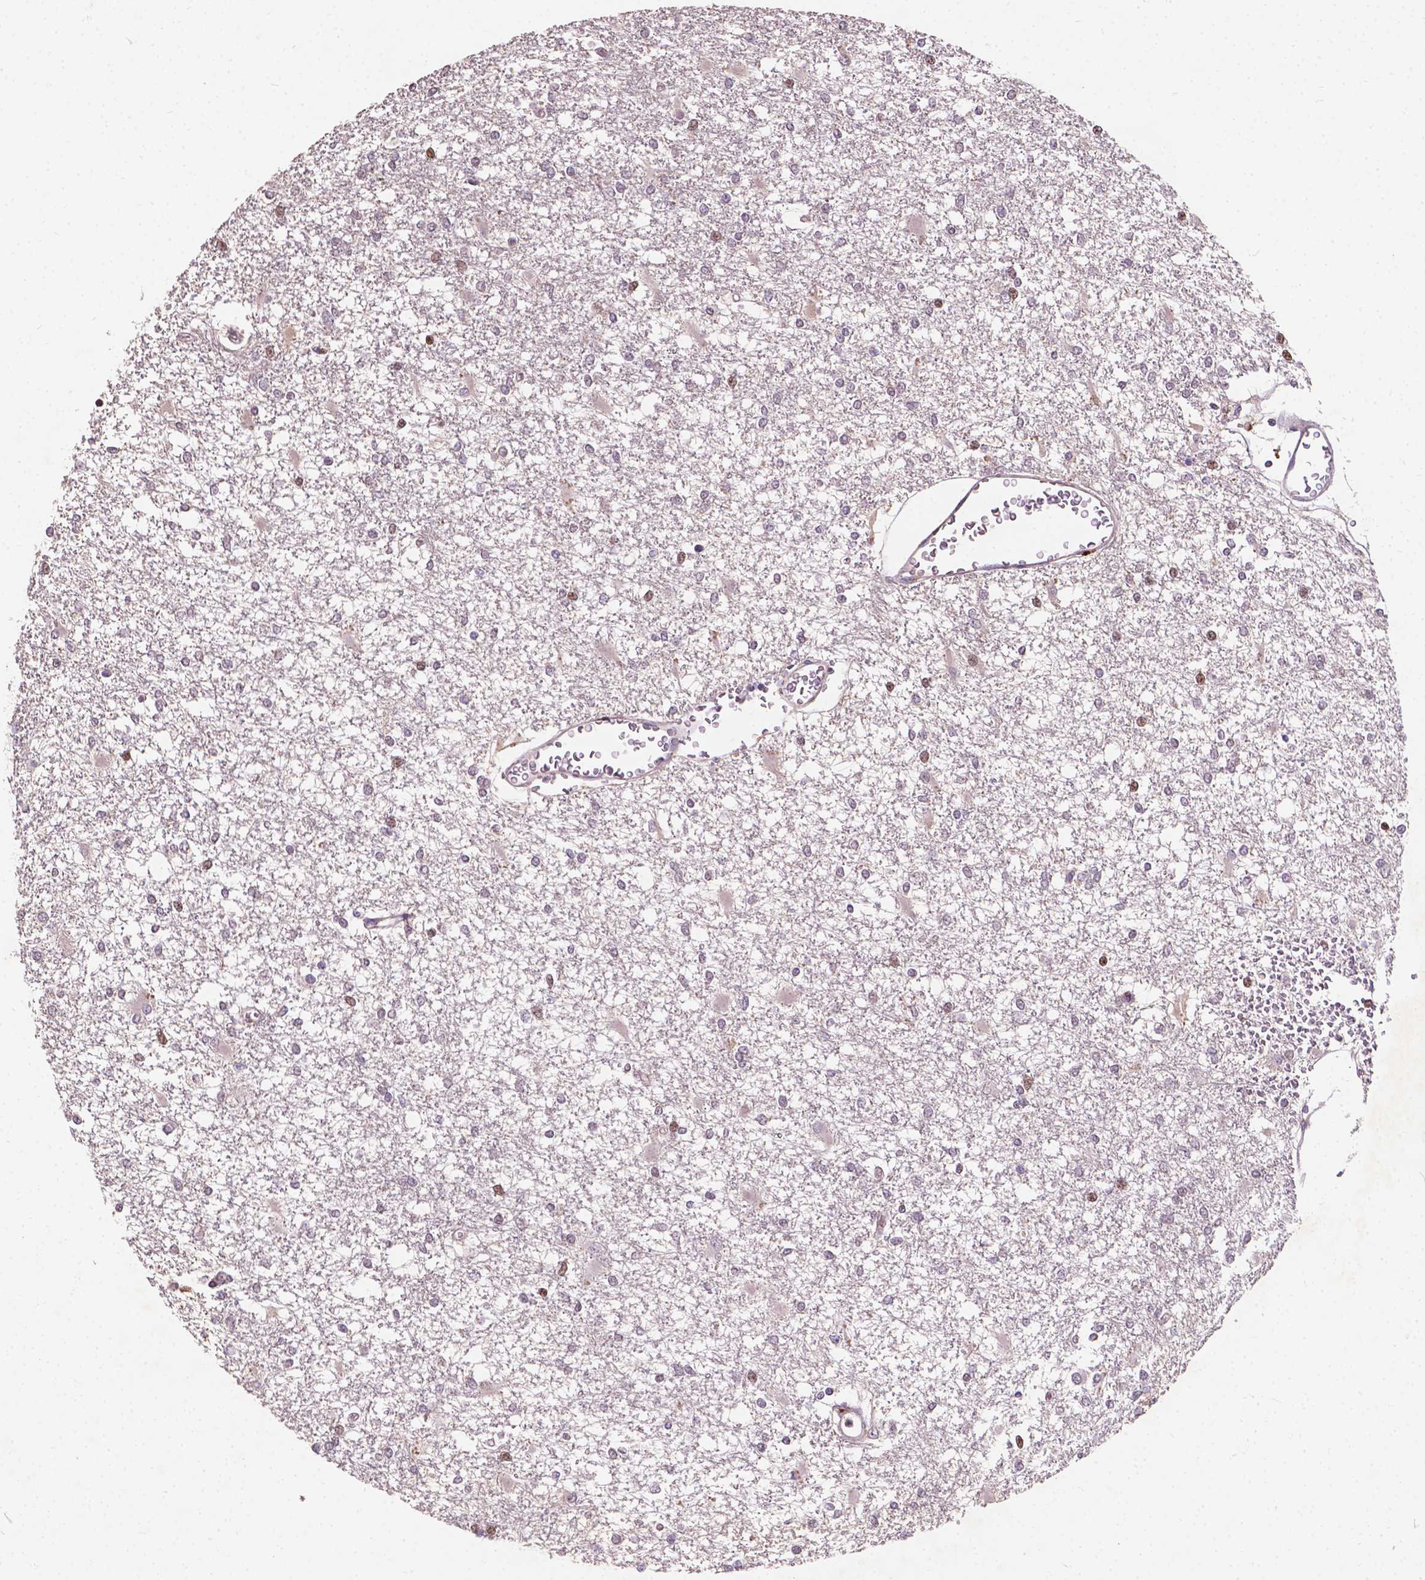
{"staining": {"intensity": "moderate", "quantity": "25%-75%", "location": "cytoplasmic/membranous,nuclear"}, "tissue": "glioma", "cell_type": "Tumor cells", "image_type": "cancer", "snomed": [{"axis": "morphology", "description": "Glioma, malignant, High grade"}, {"axis": "topography", "description": "Cerebral cortex"}], "caption": "Glioma stained for a protein demonstrates moderate cytoplasmic/membranous and nuclear positivity in tumor cells. Using DAB (3,3'-diaminobenzidine) (brown) and hematoxylin (blue) stains, captured at high magnification using brightfield microscopy.", "gene": "DUSP16", "patient": {"sex": "male", "age": 79}}